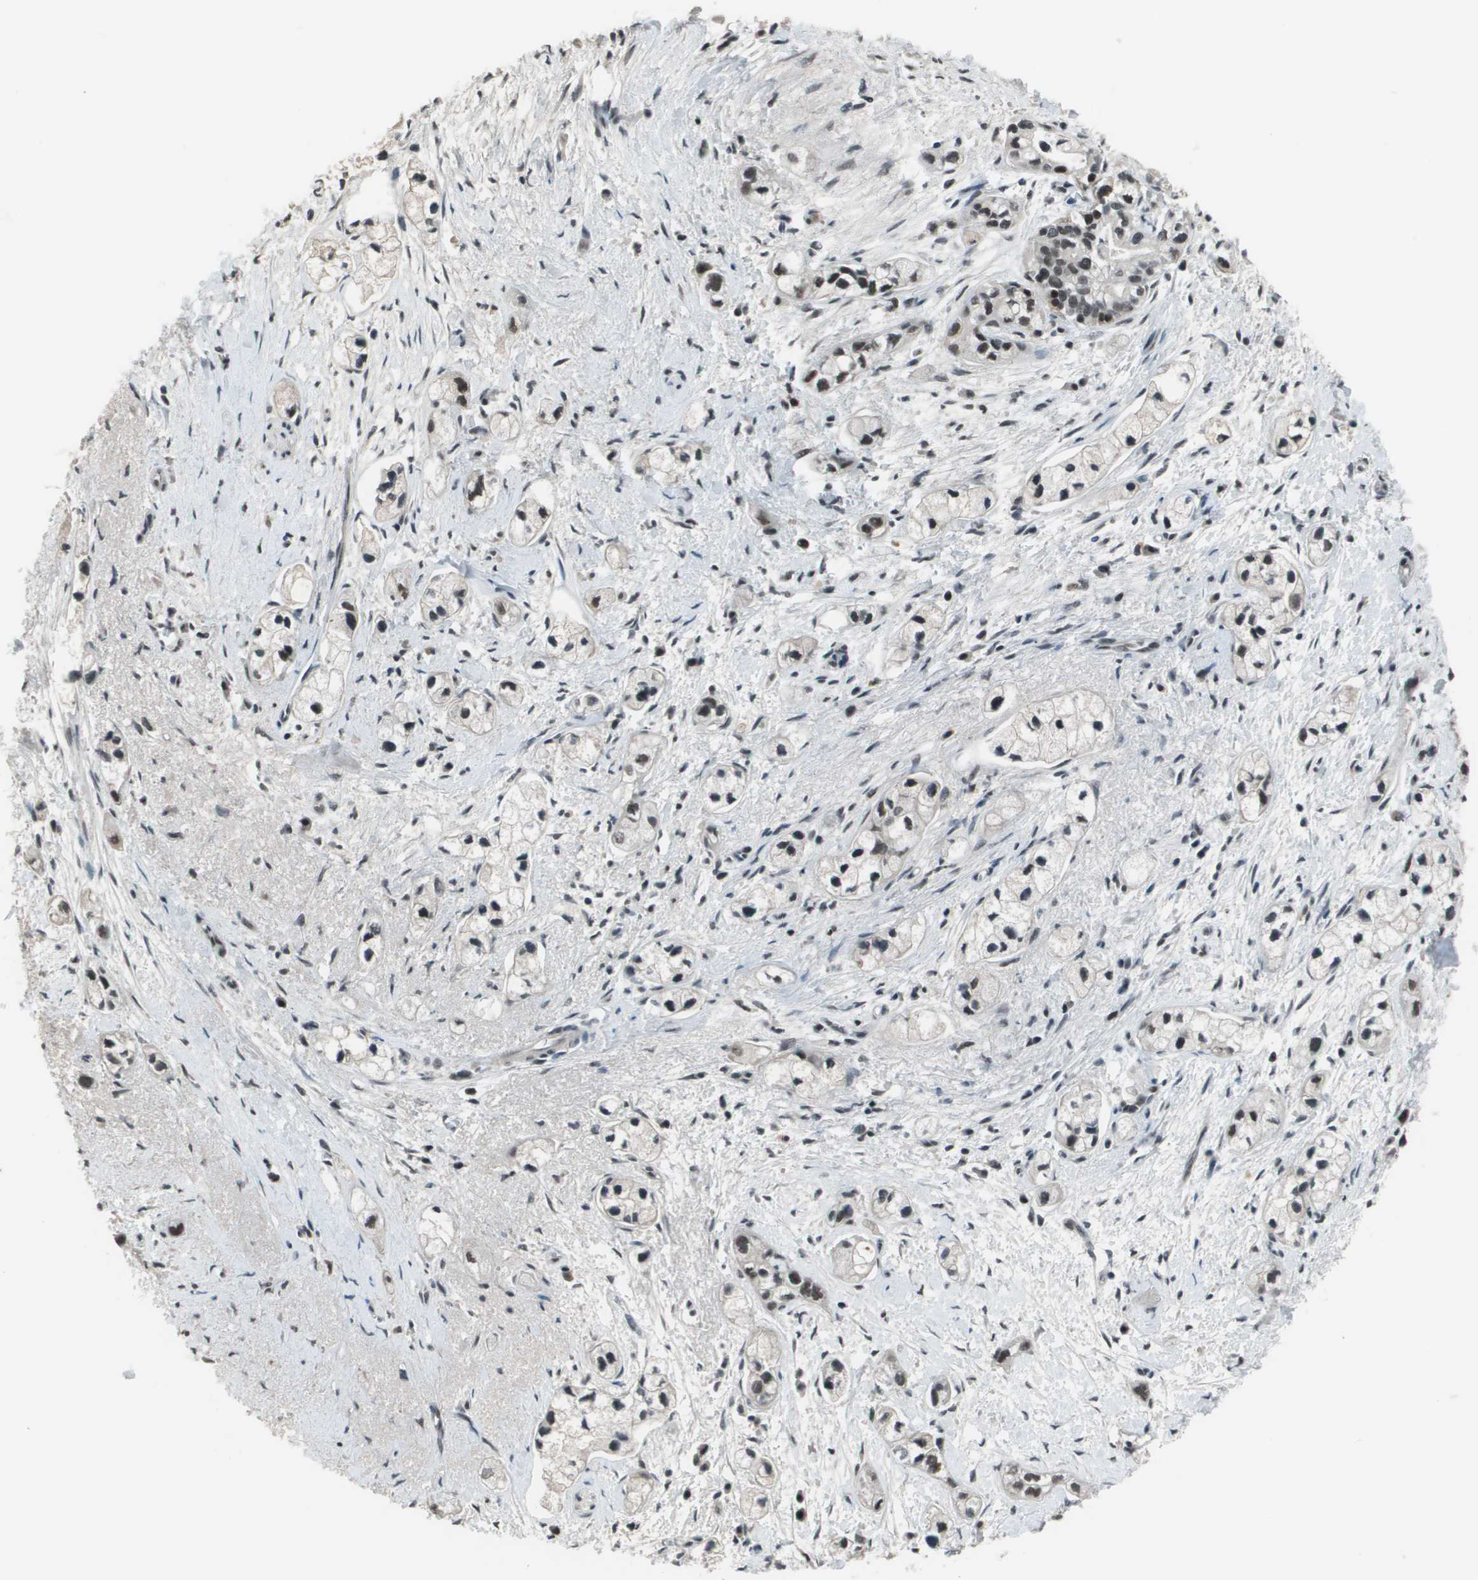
{"staining": {"intensity": "moderate", "quantity": ">75%", "location": "nuclear"}, "tissue": "pancreatic cancer", "cell_type": "Tumor cells", "image_type": "cancer", "snomed": [{"axis": "morphology", "description": "Adenocarcinoma, NOS"}, {"axis": "topography", "description": "Pancreas"}], "caption": "Protein analysis of pancreatic adenocarcinoma tissue demonstrates moderate nuclear positivity in about >75% of tumor cells.", "gene": "THRAP3", "patient": {"sex": "male", "age": 74}}